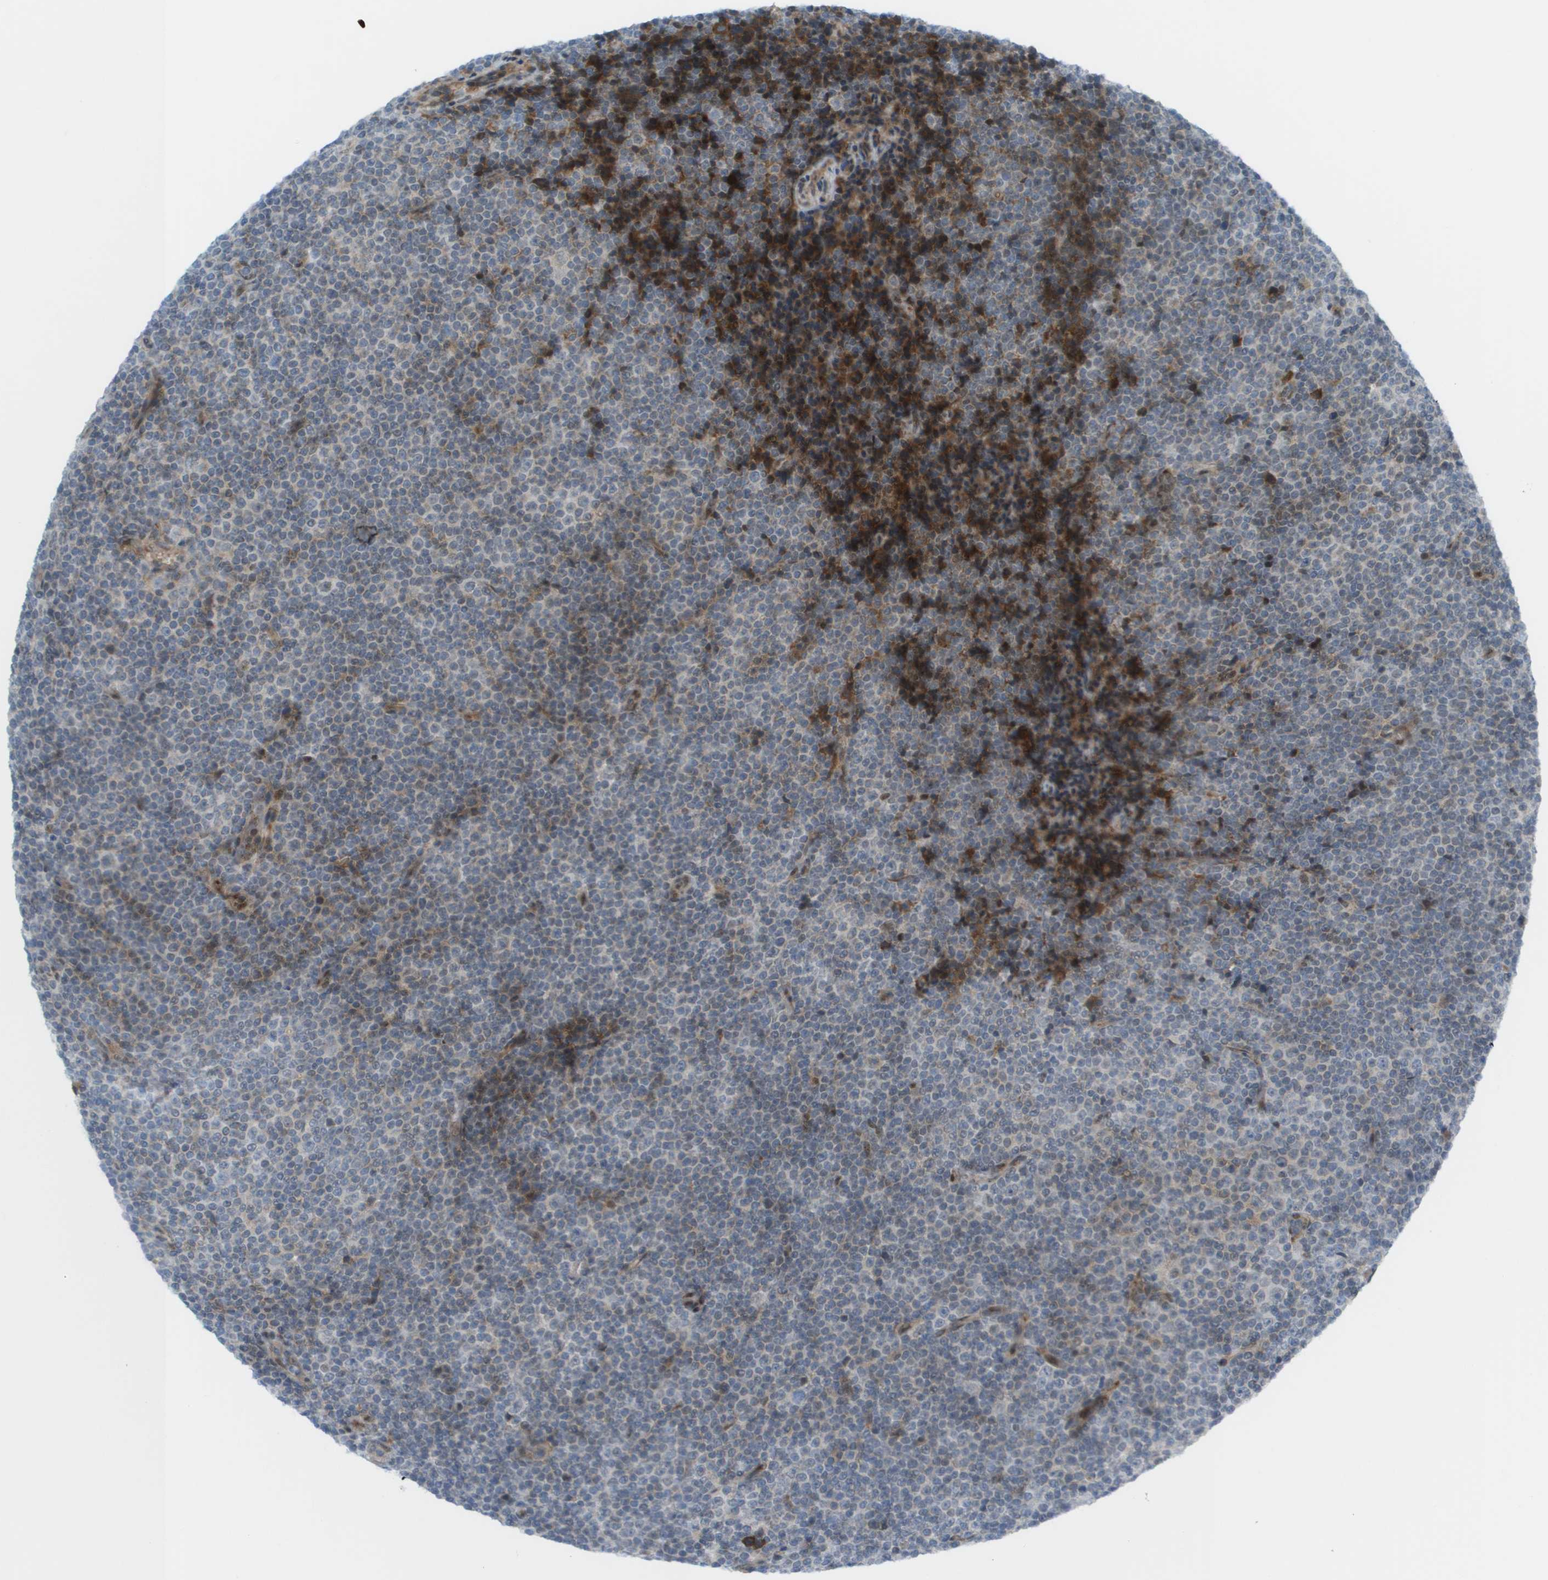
{"staining": {"intensity": "weak", "quantity": "<25%", "location": "nuclear"}, "tissue": "lymphoma", "cell_type": "Tumor cells", "image_type": "cancer", "snomed": [{"axis": "morphology", "description": "Malignant lymphoma, non-Hodgkin's type, Low grade"}, {"axis": "topography", "description": "Lymph node"}], "caption": "Lymphoma stained for a protein using immunohistochemistry (IHC) shows no staining tumor cells.", "gene": "CACNB4", "patient": {"sex": "female", "age": 67}}